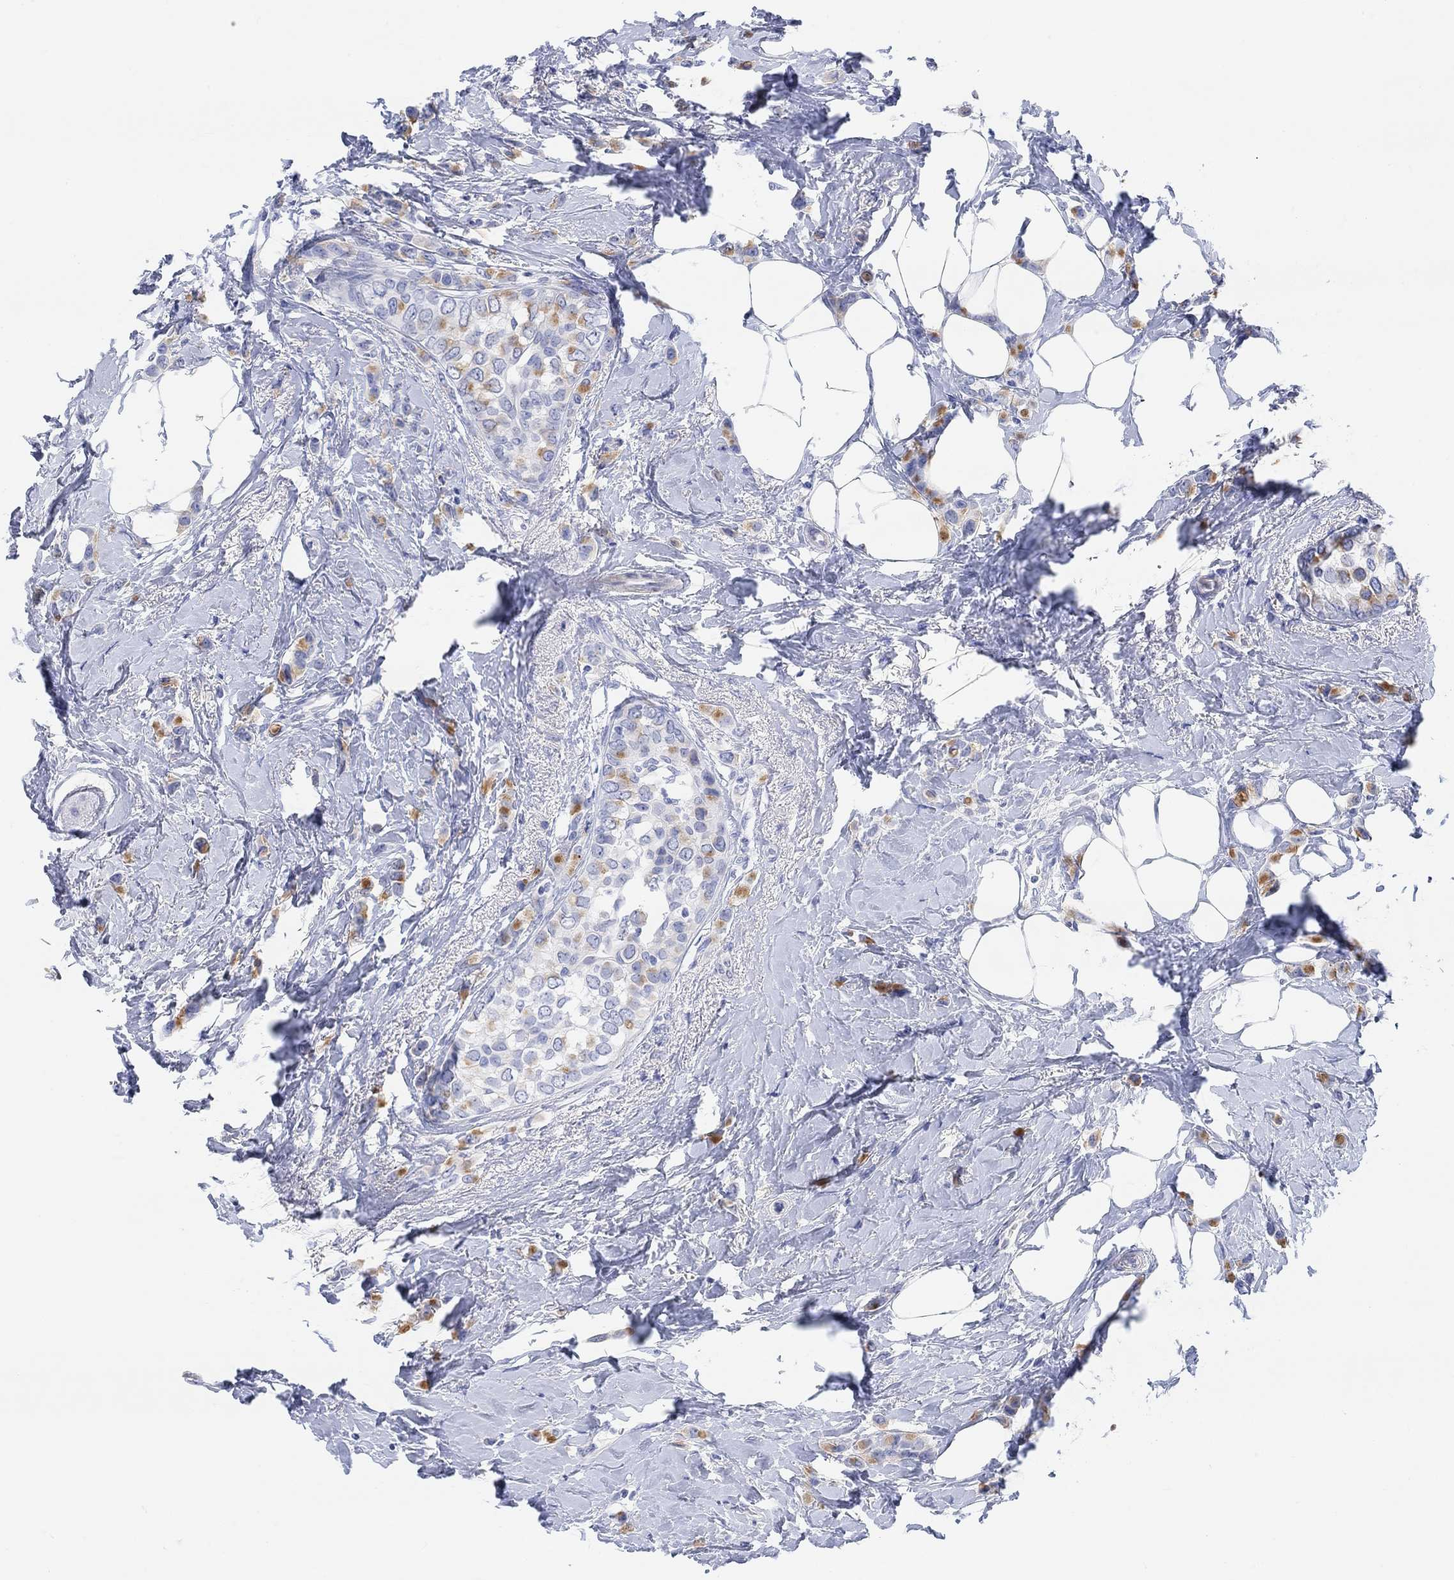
{"staining": {"intensity": "moderate", "quantity": "25%-75%", "location": "cytoplasmic/membranous"}, "tissue": "breast cancer", "cell_type": "Tumor cells", "image_type": "cancer", "snomed": [{"axis": "morphology", "description": "Lobular carcinoma"}, {"axis": "topography", "description": "Breast"}], "caption": "IHC (DAB (3,3'-diaminobenzidine)) staining of breast cancer reveals moderate cytoplasmic/membranous protein staining in about 25%-75% of tumor cells.", "gene": "XIRP2", "patient": {"sex": "female", "age": 66}}